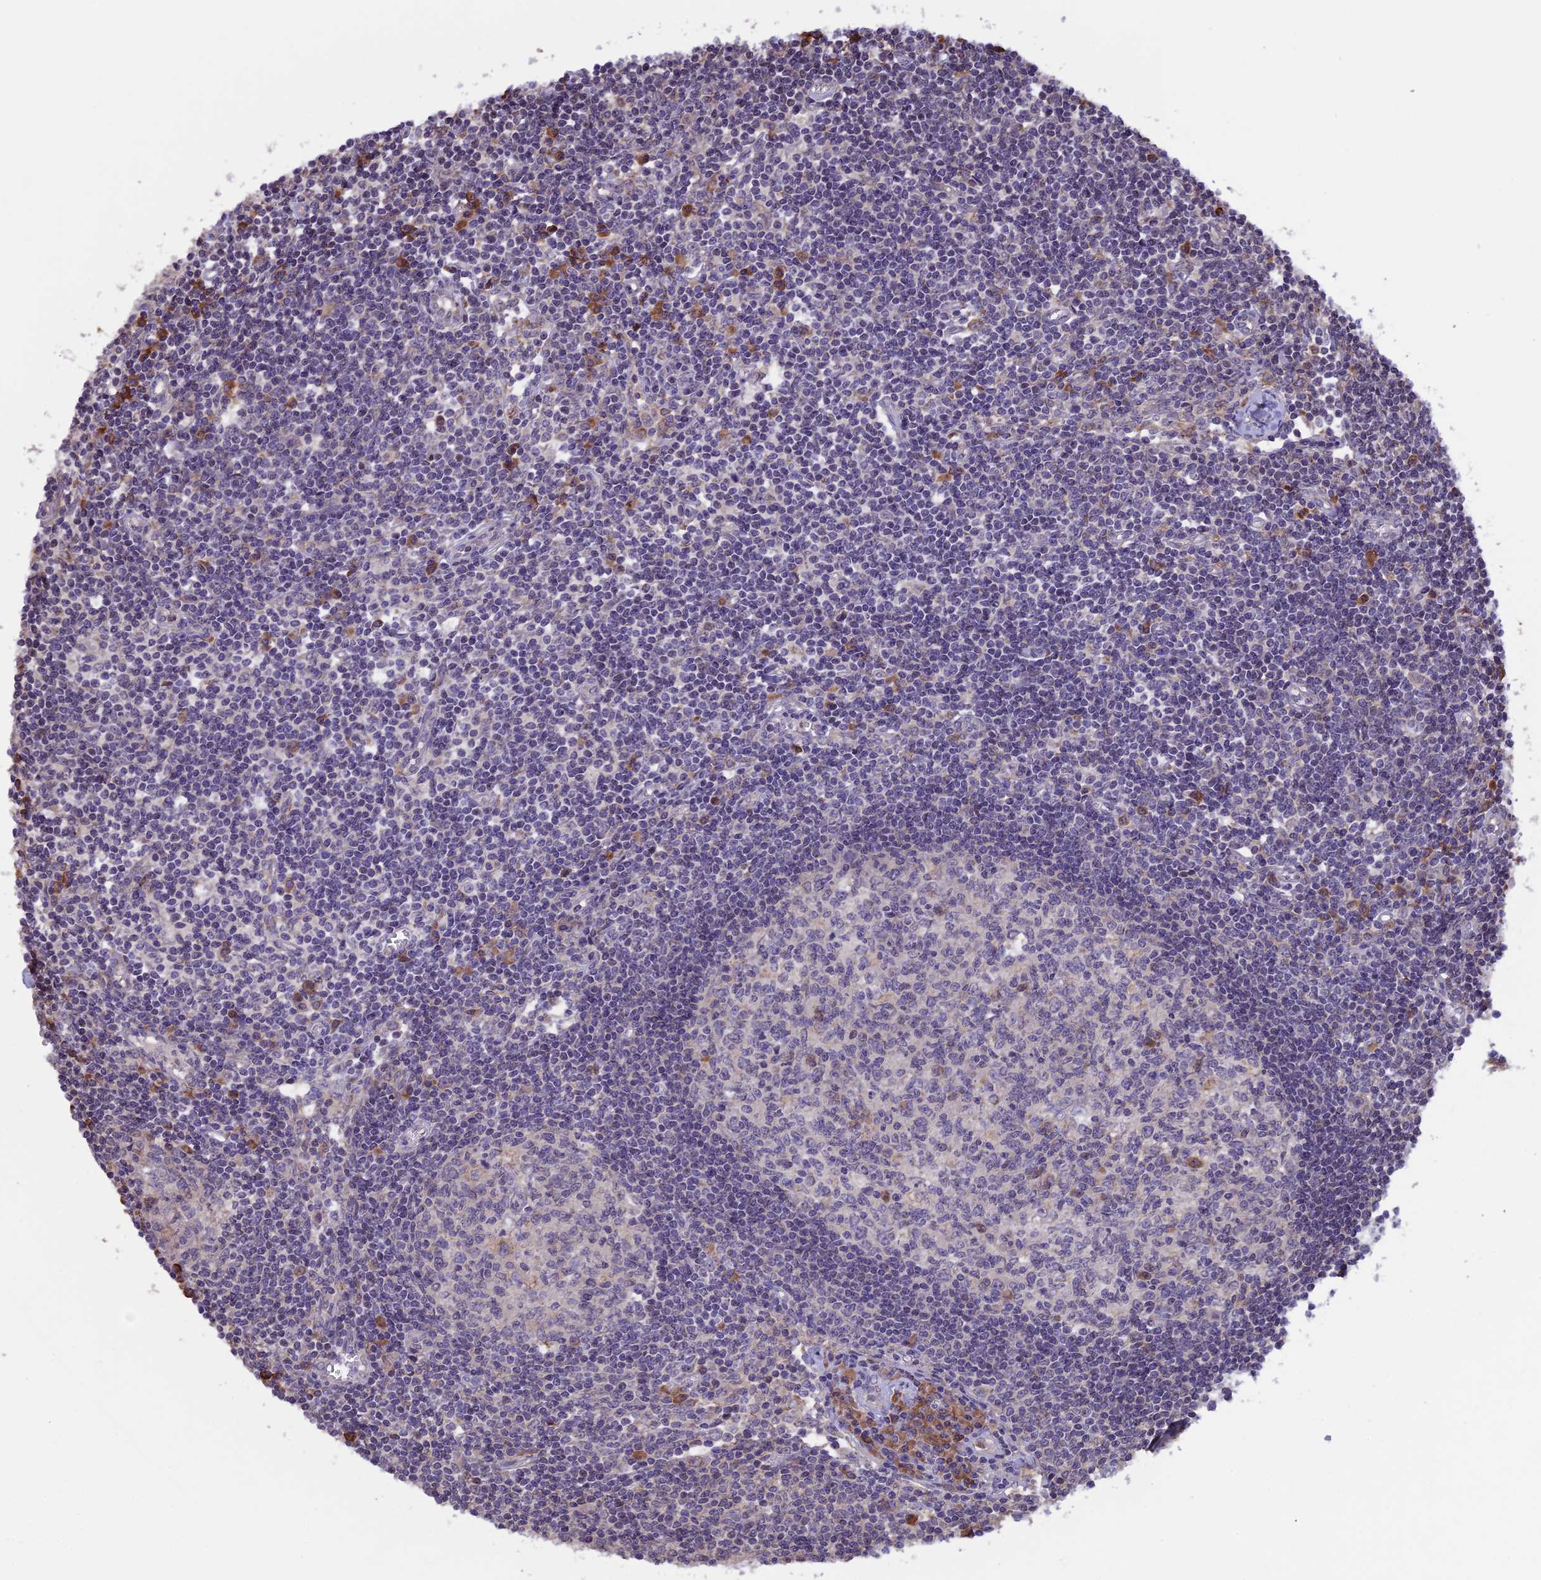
{"staining": {"intensity": "negative", "quantity": "none", "location": "none"}, "tissue": "lymph node", "cell_type": "Germinal center cells", "image_type": "normal", "snomed": [{"axis": "morphology", "description": "Normal tissue, NOS"}, {"axis": "topography", "description": "Lymph node"}], "caption": "Immunohistochemical staining of unremarkable lymph node demonstrates no significant positivity in germinal center cells. (DAB (3,3'-diaminobenzidine) immunohistochemistry (IHC) visualized using brightfield microscopy, high magnification).", "gene": "DMRTA2", "patient": {"sex": "female", "age": 55}}